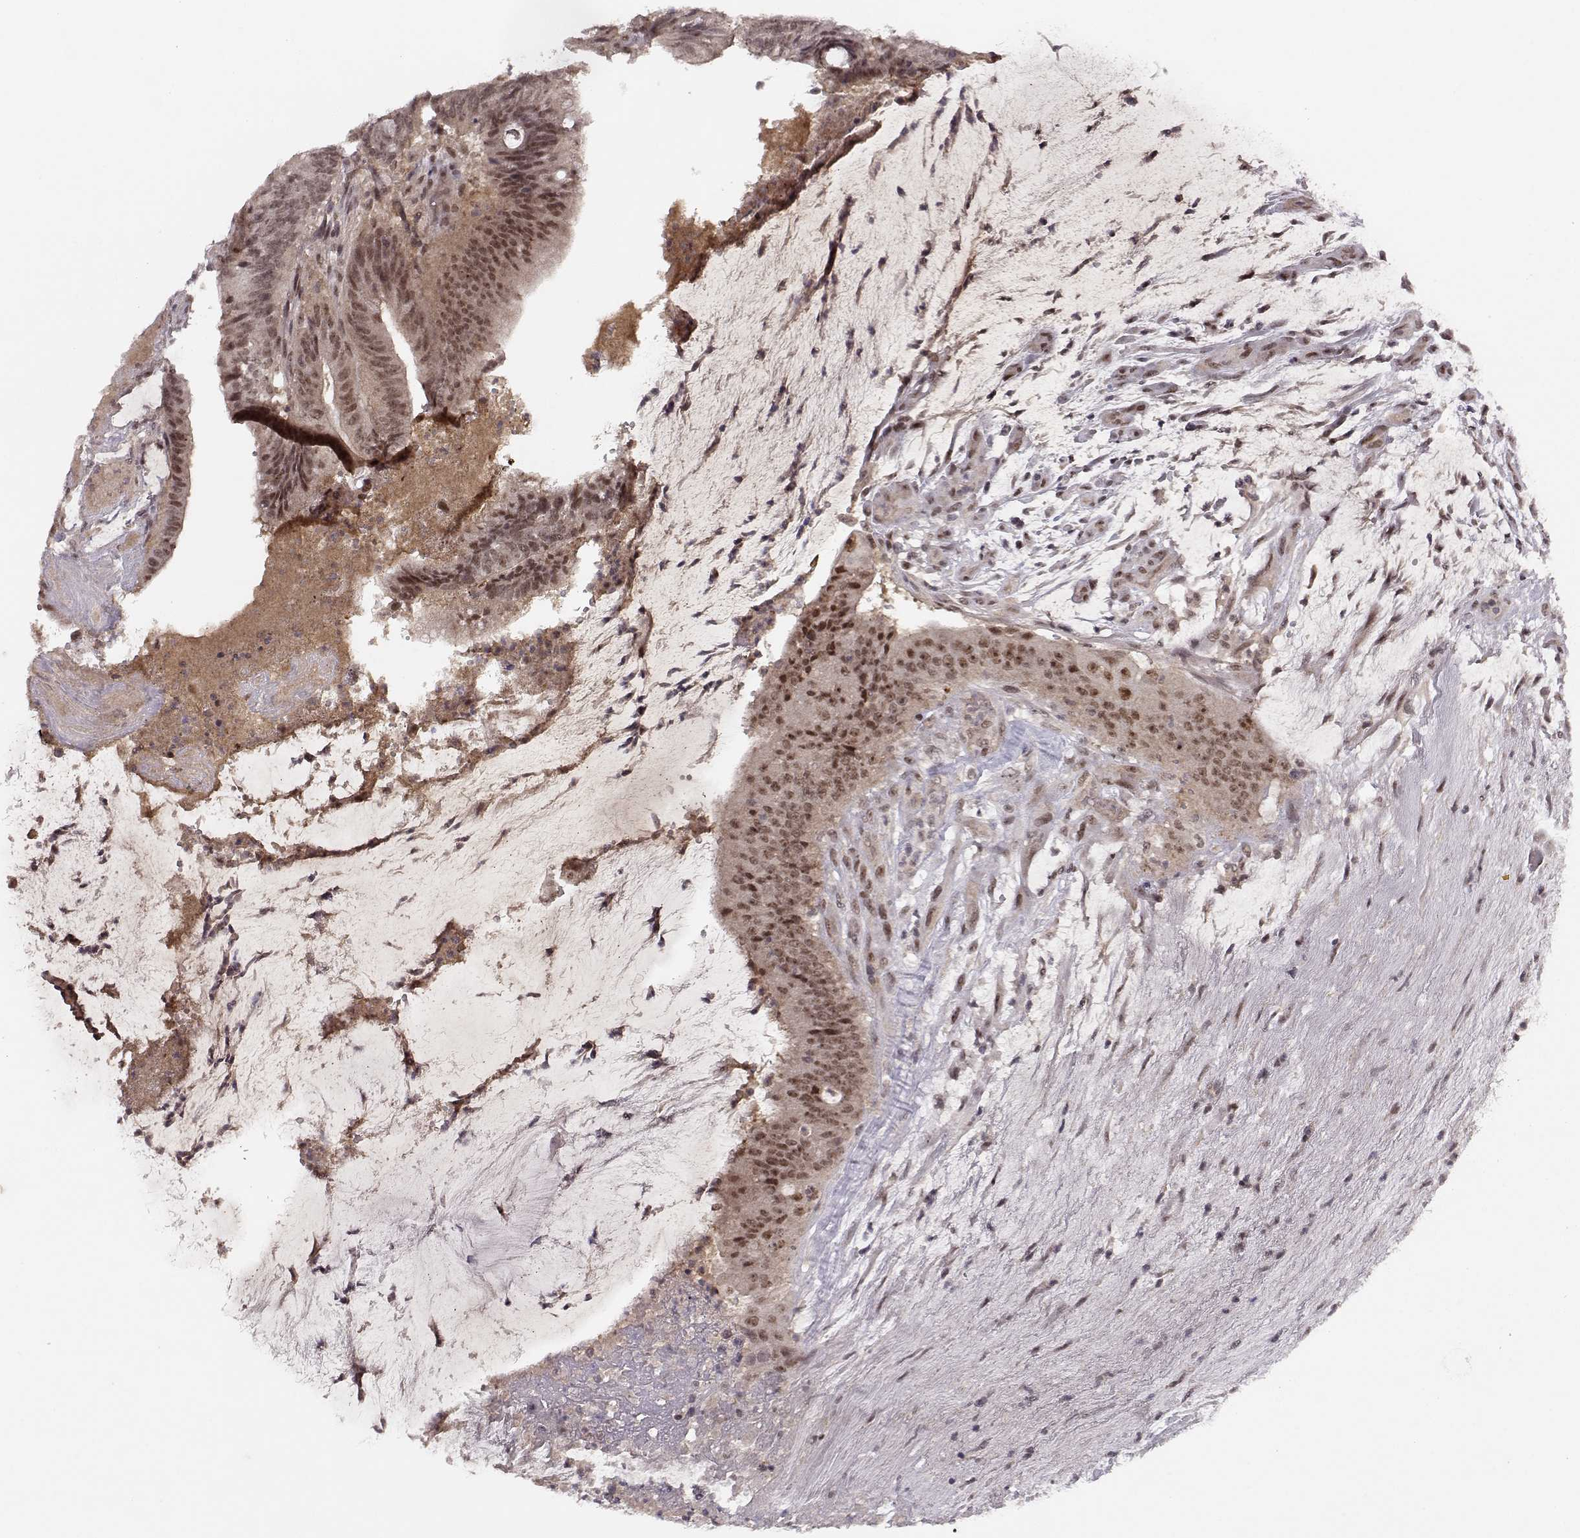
{"staining": {"intensity": "moderate", "quantity": ">75%", "location": "nuclear"}, "tissue": "colorectal cancer", "cell_type": "Tumor cells", "image_type": "cancer", "snomed": [{"axis": "morphology", "description": "Adenocarcinoma, NOS"}, {"axis": "topography", "description": "Colon"}], "caption": "About >75% of tumor cells in human colorectal cancer display moderate nuclear protein staining as visualized by brown immunohistochemical staining.", "gene": "CSNK2A1", "patient": {"sex": "female", "age": 43}}